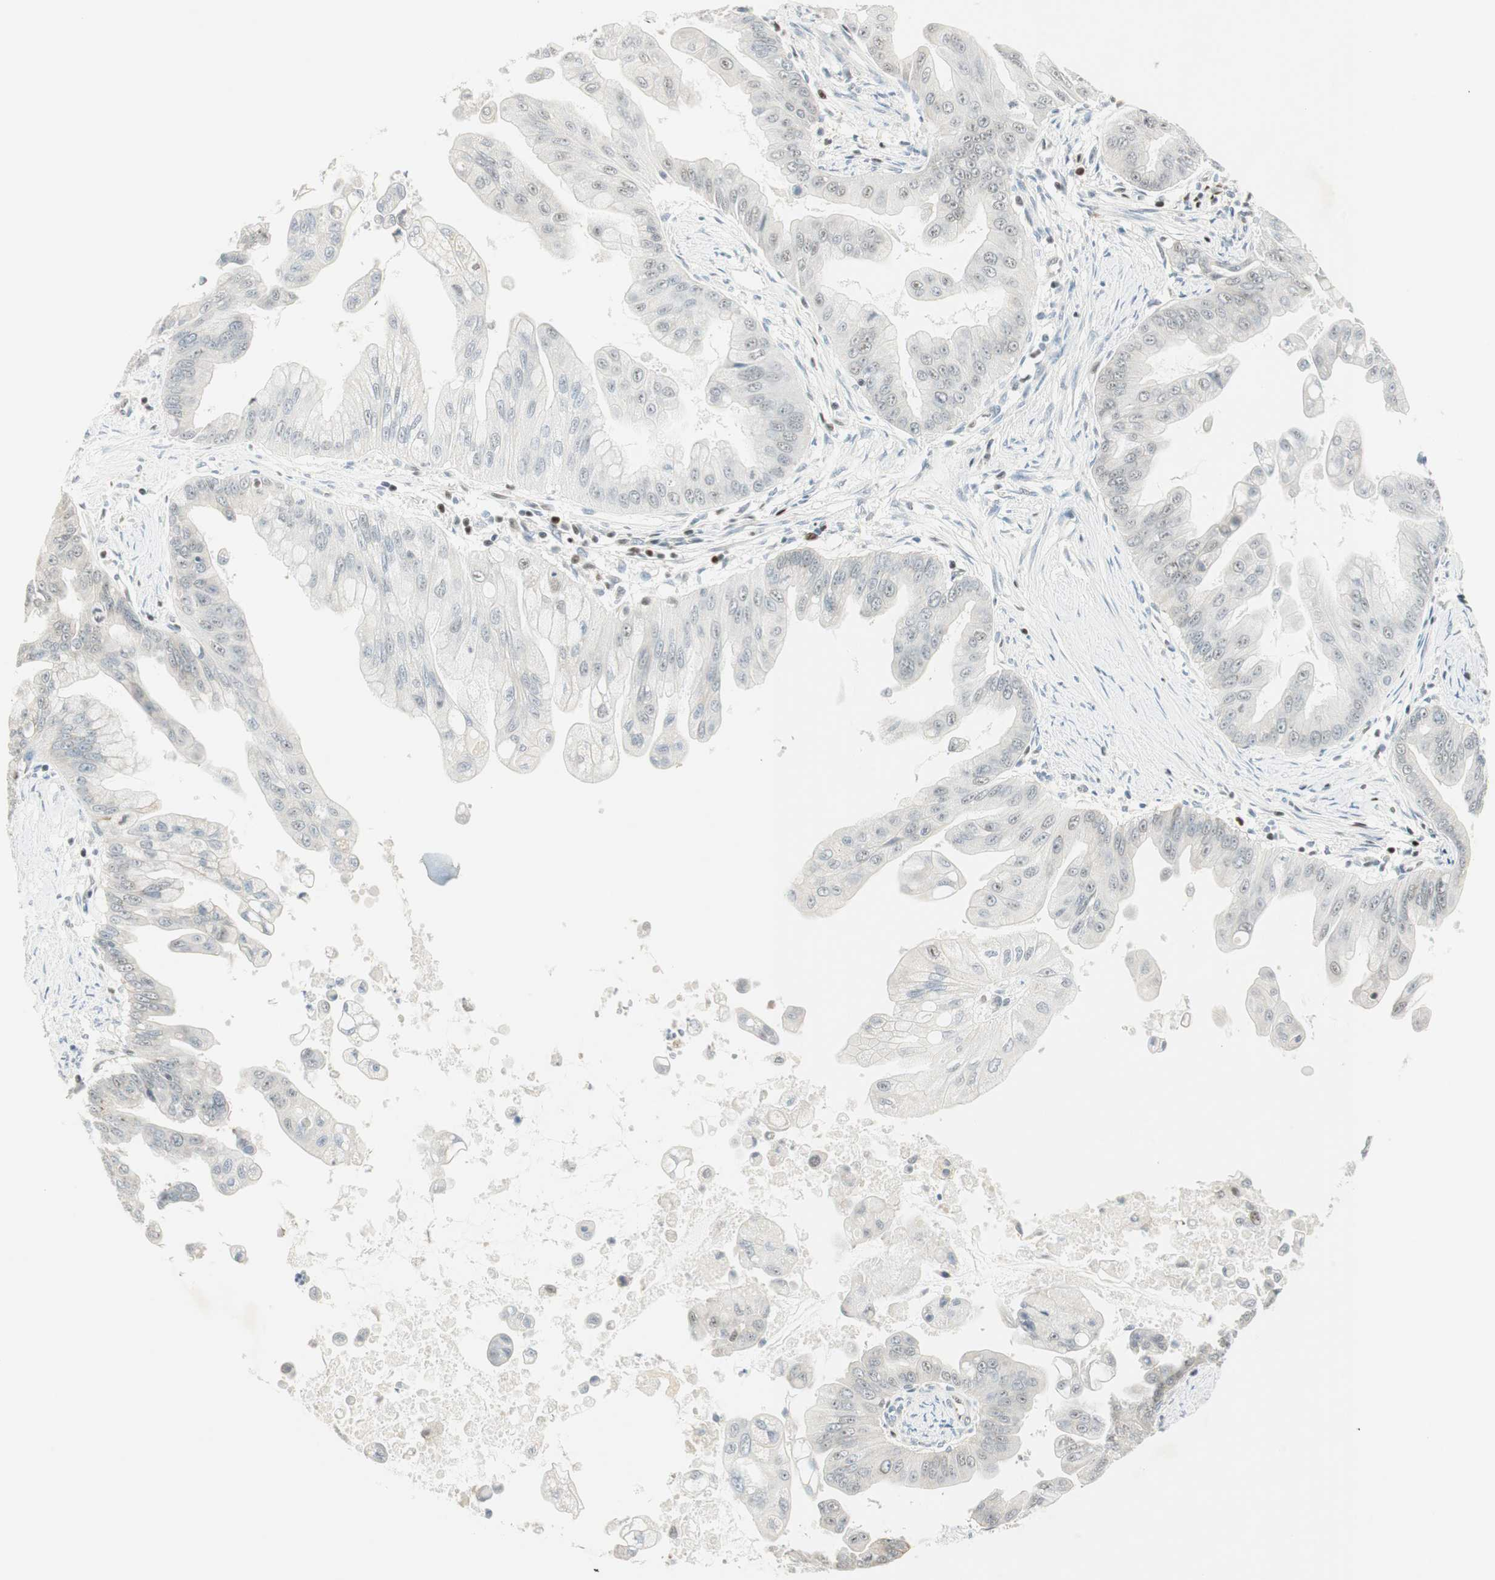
{"staining": {"intensity": "negative", "quantity": "none", "location": "none"}, "tissue": "pancreatic cancer", "cell_type": "Tumor cells", "image_type": "cancer", "snomed": [{"axis": "morphology", "description": "Adenocarcinoma, NOS"}, {"axis": "topography", "description": "Pancreas"}], "caption": "This is a photomicrograph of immunohistochemistry staining of pancreatic cancer, which shows no staining in tumor cells.", "gene": "MSX2", "patient": {"sex": "female", "age": 75}}